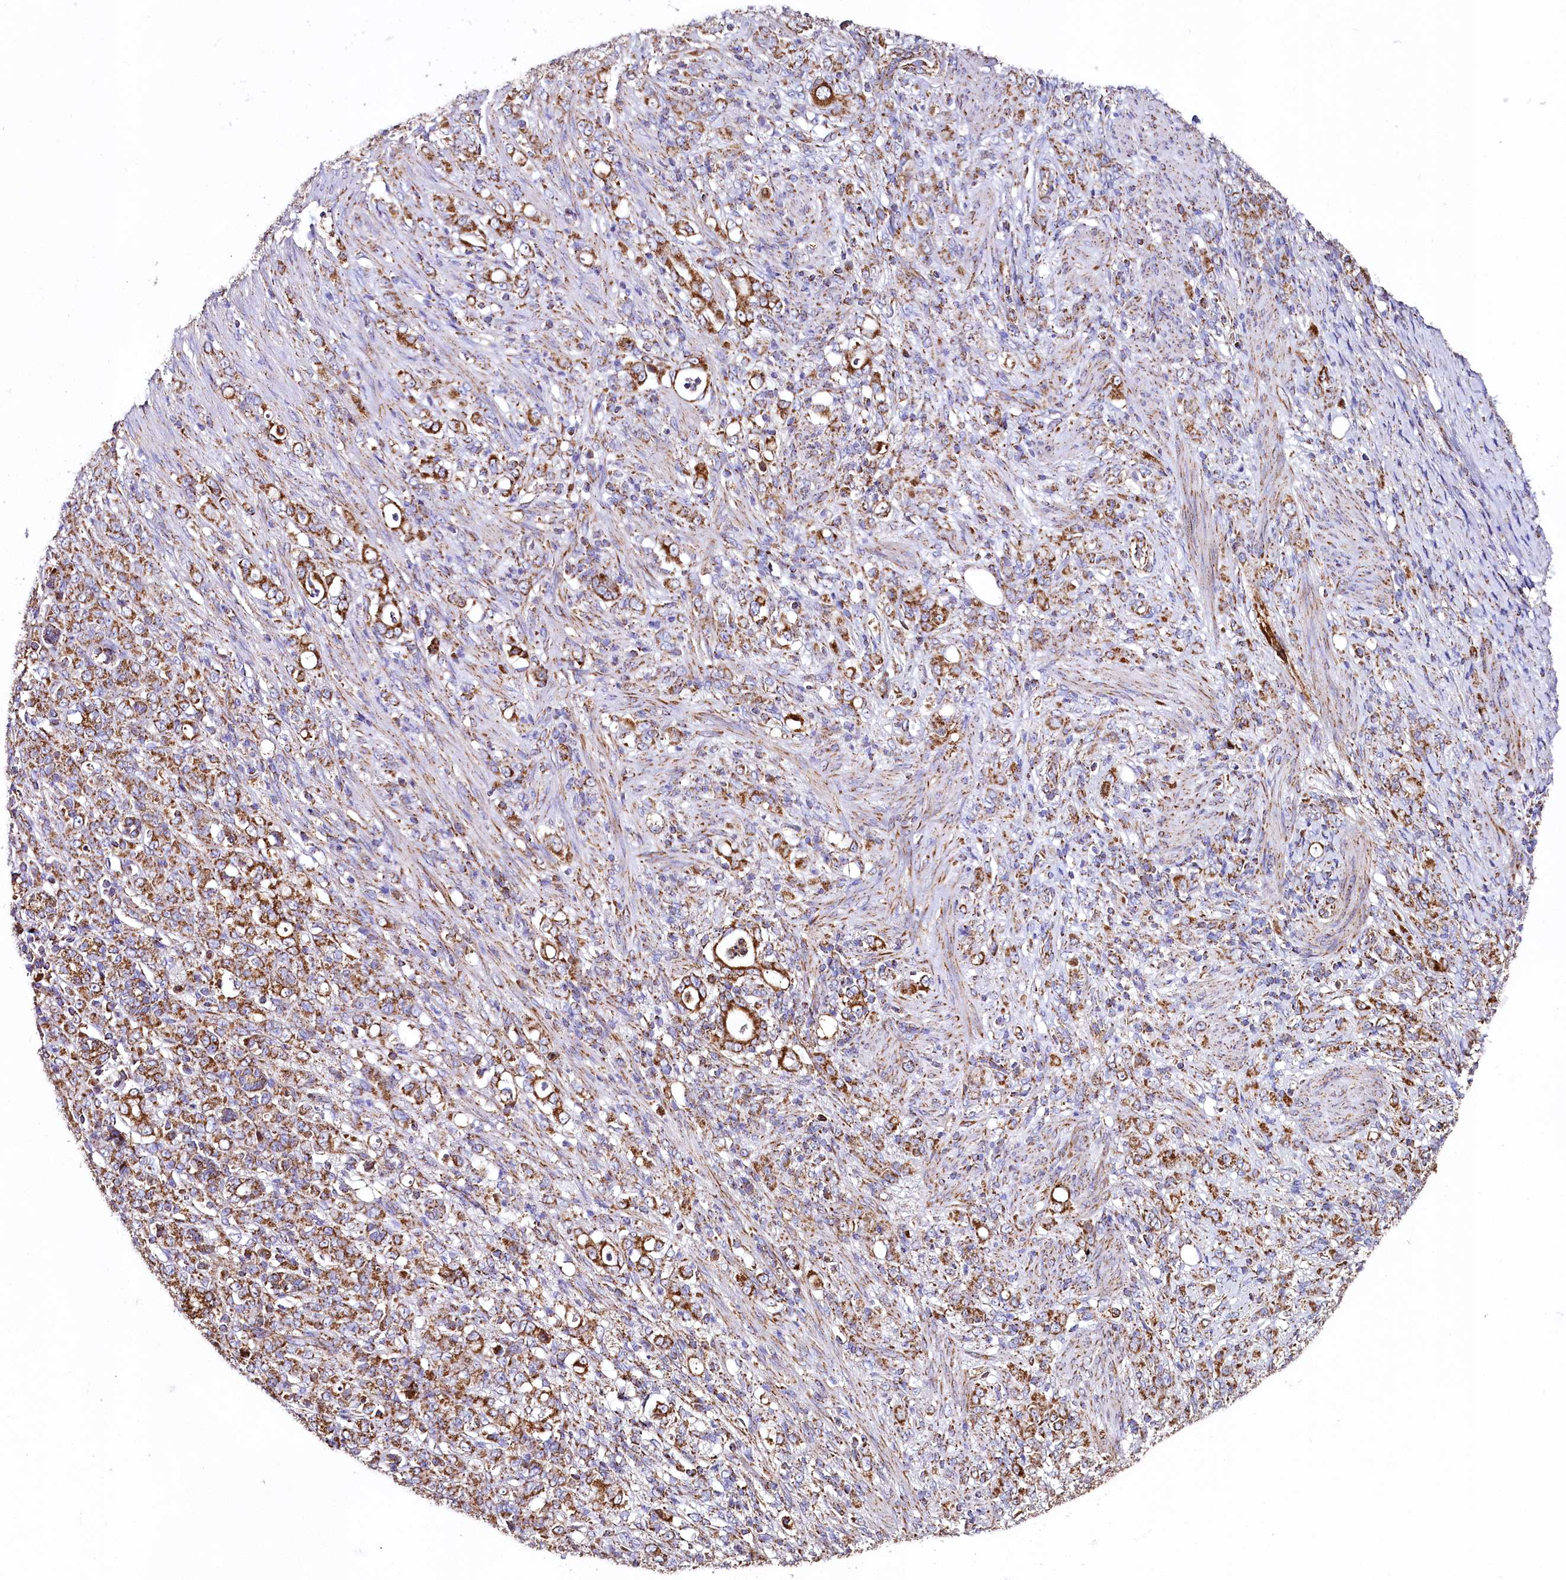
{"staining": {"intensity": "moderate", "quantity": ">75%", "location": "cytoplasmic/membranous"}, "tissue": "stomach cancer", "cell_type": "Tumor cells", "image_type": "cancer", "snomed": [{"axis": "morphology", "description": "Adenocarcinoma, NOS"}, {"axis": "topography", "description": "Stomach"}], "caption": "IHC micrograph of stomach cancer (adenocarcinoma) stained for a protein (brown), which demonstrates medium levels of moderate cytoplasmic/membranous positivity in approximately >75% of tumor cells.", "gene": "APLP2", "patient": {"sex": "female", "age": 79}}